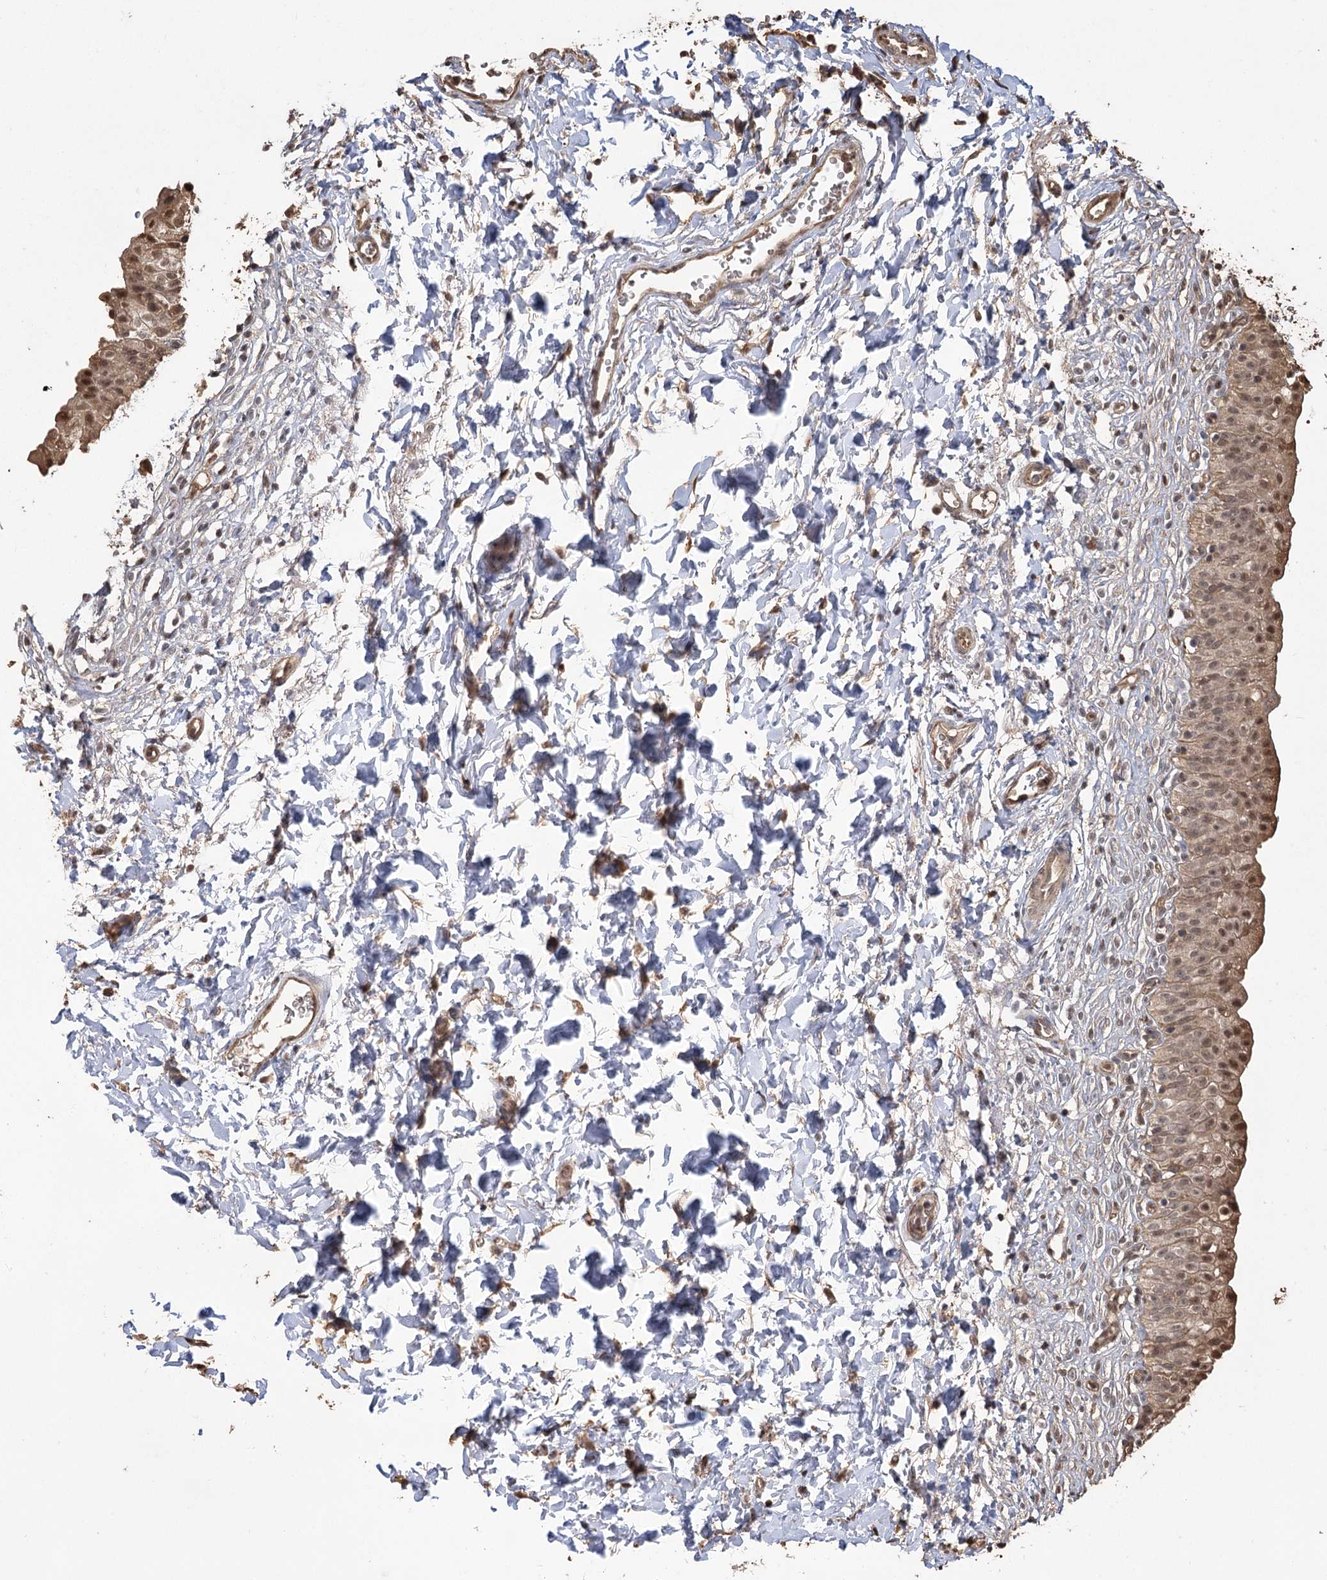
{"staining": {"intensity": "moderate", "quantity": ">75%", "location": "cytoplasmic/membranous,nuclear"}, "tissue": "urinary bladder", "cell_type": "Urothelial cells", "image_type": "normal", "snomed": [{"axis": "morphology", "description": "Normal tissue, NOS"}, {"axis": "topography", "description": "Urinary bladder"}], "caption": "A micrograph showing moderate cytoplasmic/membranous,nuclear staining in approximately >75% of urothelial cells in normal urinary bladder, as visualized by brown immunohistochemical staining.", "gene": "PLCH1", "patient": {"sex": "male", "age": 55}}